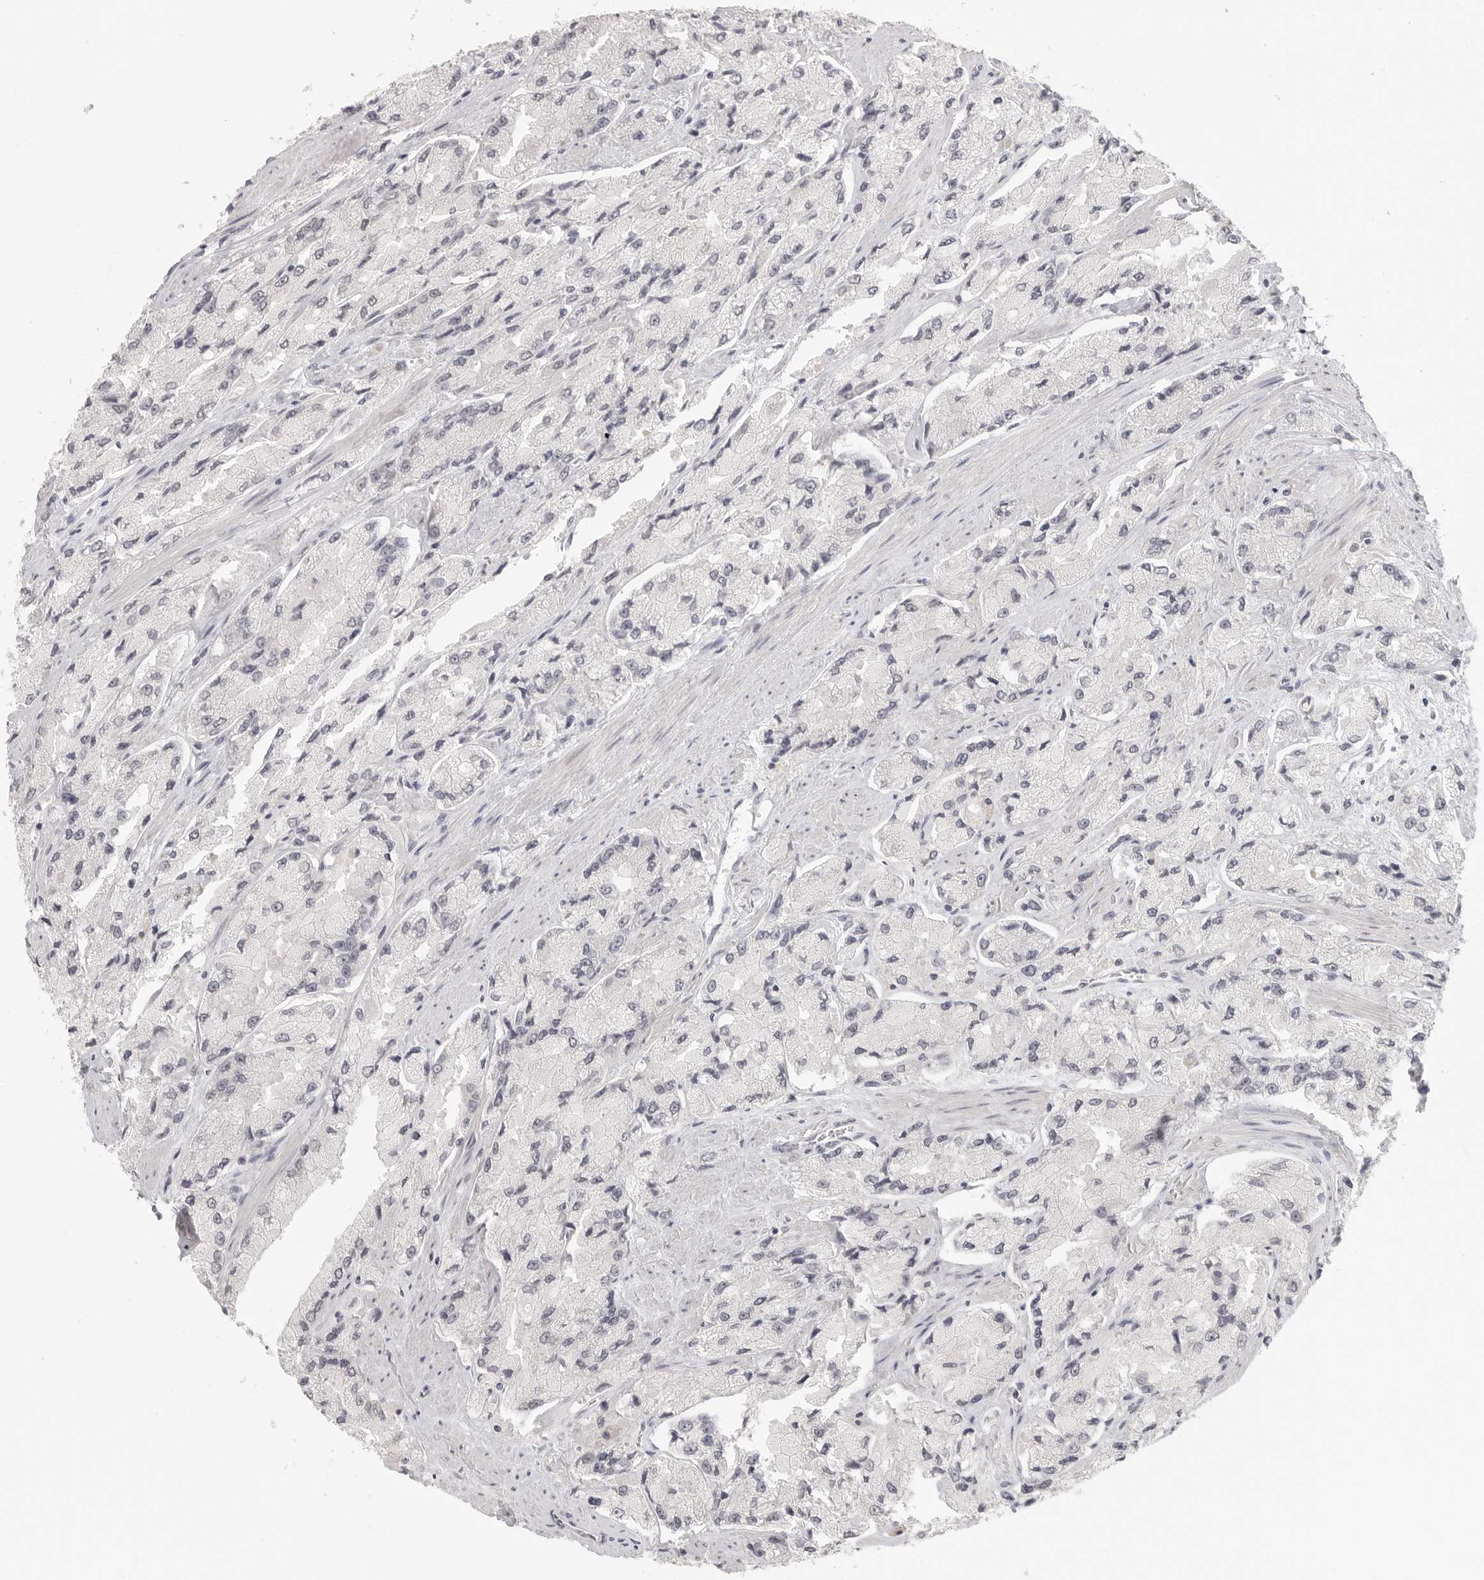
{"staining": {"intensity": "negative", "quantity": "none", "location": "none"}, "tissue": "prostate cancer", "cell_type": "Tumor cells", "image_type": "cancer", "snomed": [{"axis": "morphology", "description": "Adenocarcinoma, High grade"}, {"axis": "topography", "description": "Prostate"}], "caption": "The photomicrograph exhibits no significant expression in tumor cells of high-grade adenocarcinoma (prostate).", "gene": "KLK11", "patient": {"sex": "male", "age": 58}}